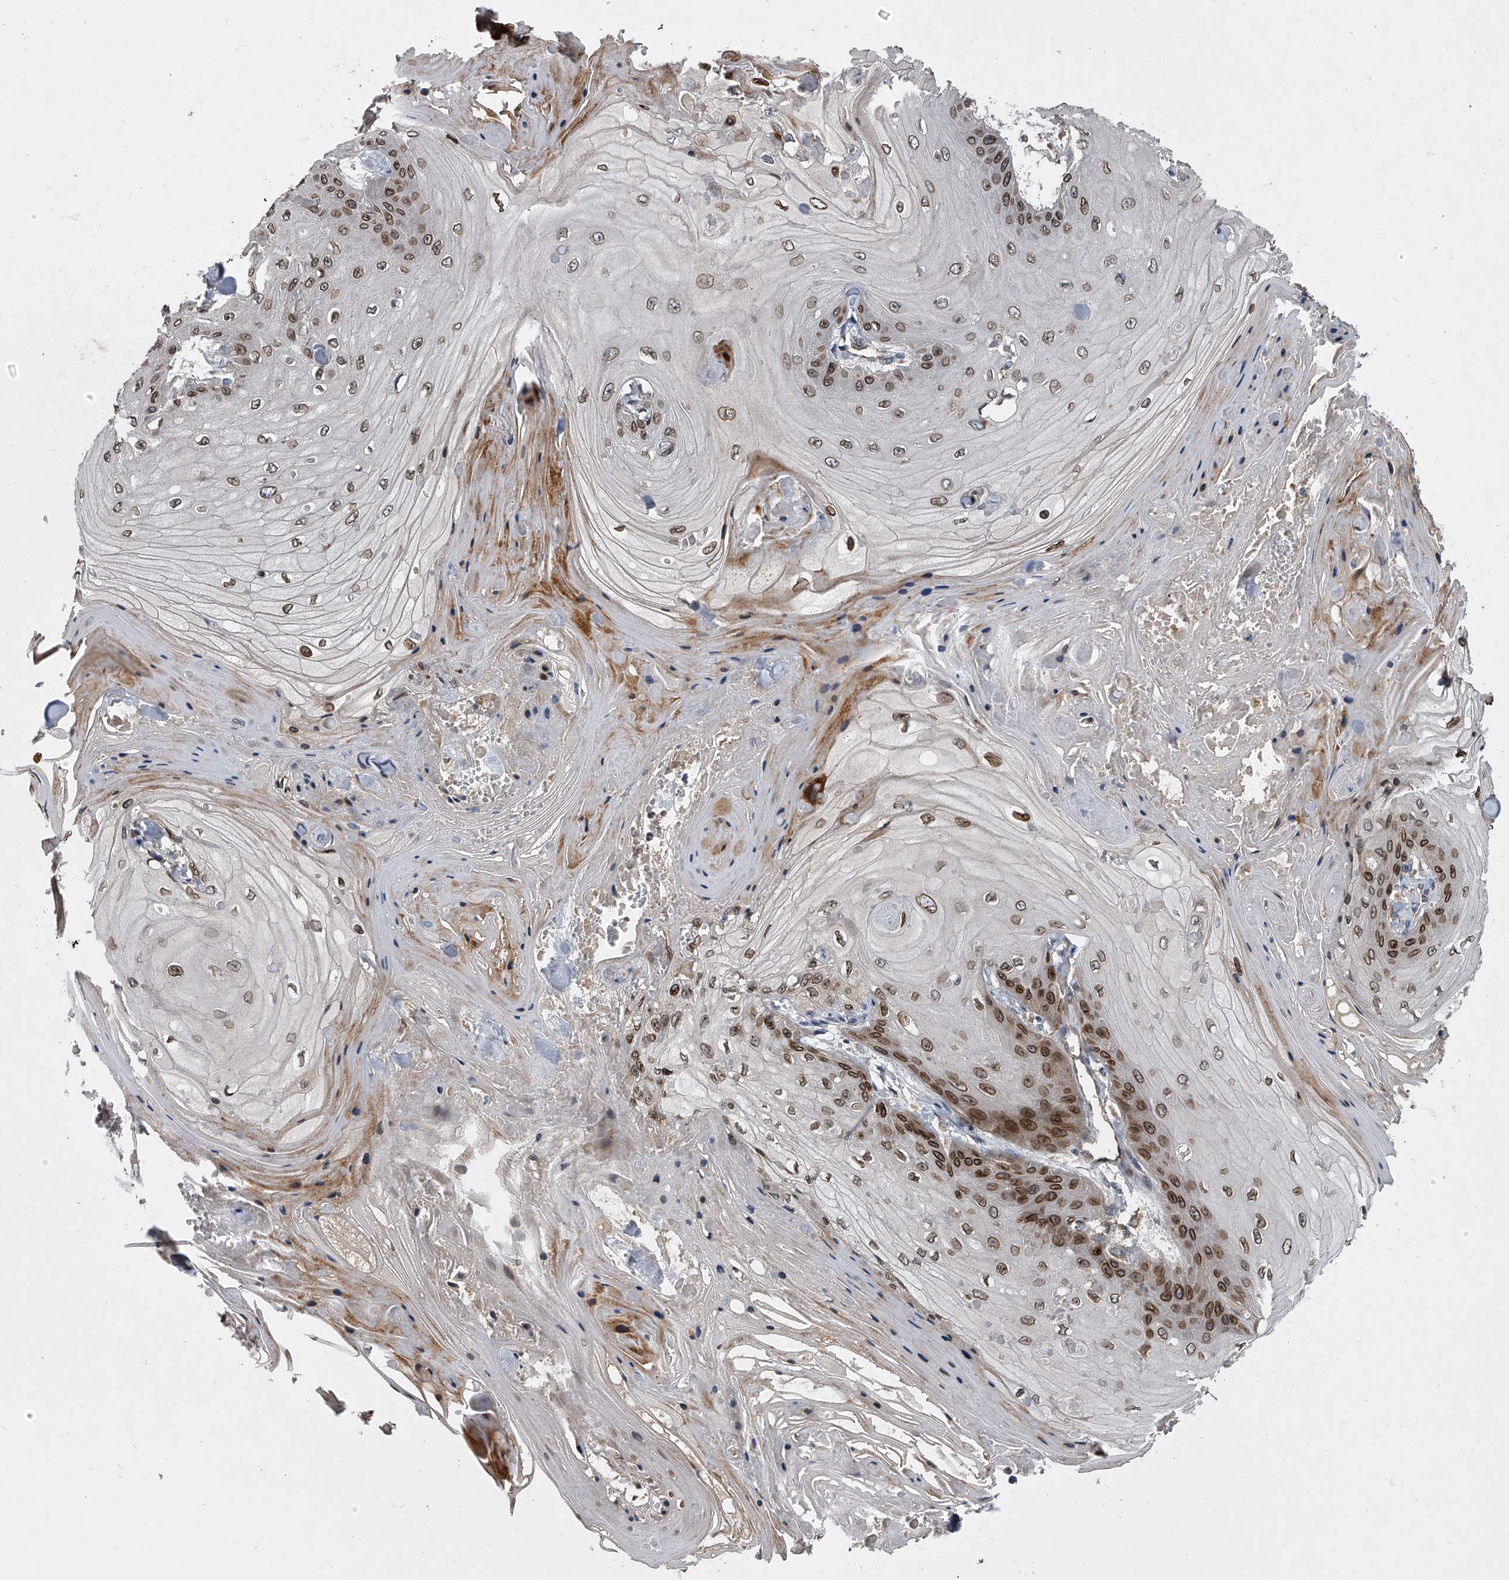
{"staining": {"intensity": "strong", "quantity": ">75%", "location": "cytoplasmic/membranous,nuclear"}, "tissue": "skin cancer", "cell_type": "Tumor cells", "image_type": "cancer", "snomed": [{"axis": "morphology", "description": "Squamous cell carcinoma, NOS"}, {"axis": "topography", "description": "Skin"}], "caption": "Immunohistochemical staining of squamous cell carcinoma (skin) displays high levels of strong cytoplasmic/membranous and nuclear staining in about >75% of tumor cells.", "gene": "LRRC8C", "patient": {"sex": "male", "age": 74}}